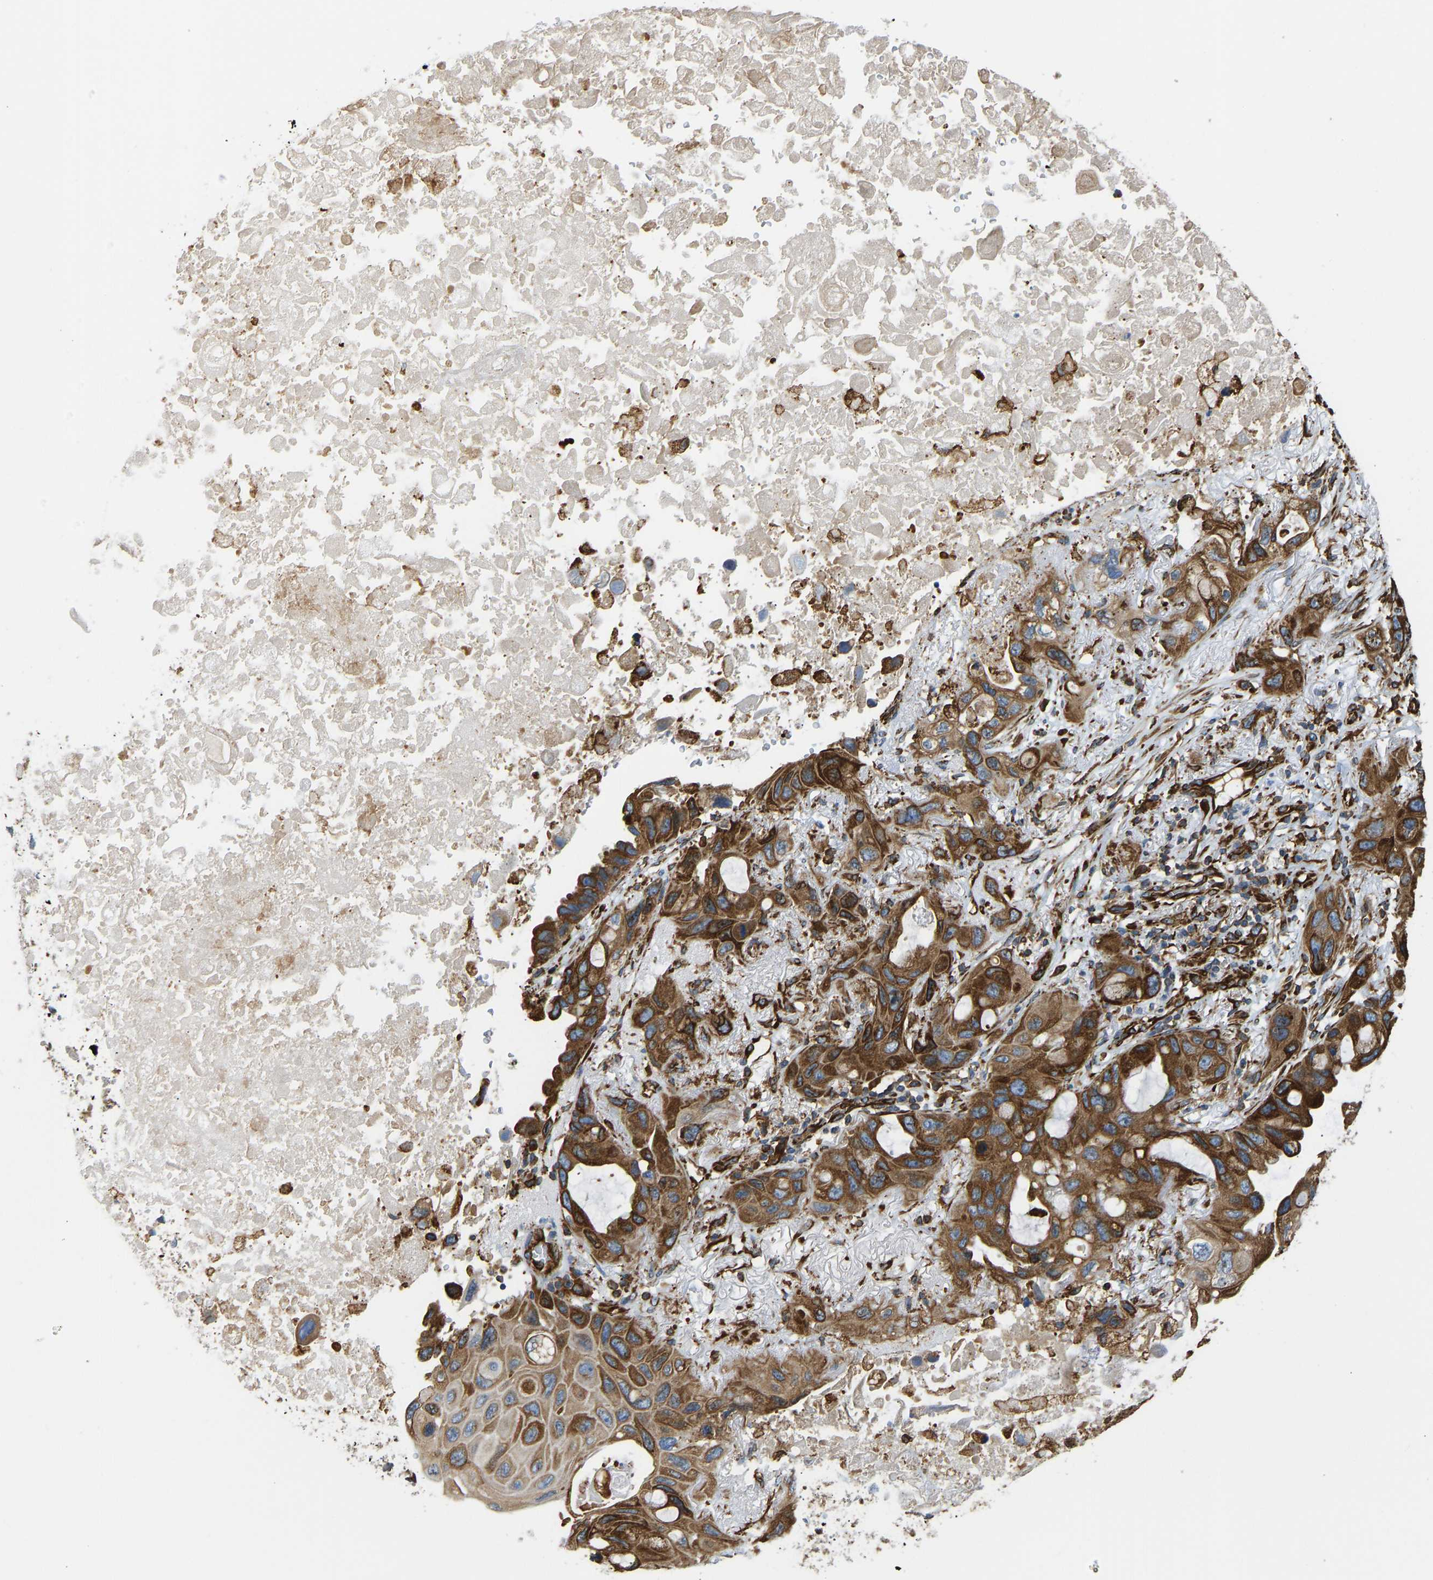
{"staining": {"intensity": "strong", "quantity": ">75%", "location": "cytoplasmic/membranous"}, "tissue": "lung cancer", "cell_type": "Tumor cells", "image_type": "cancer", "snomed": [{"axis": "morphology", "description": "Squamous cell carcinoma, NOS"}, {"axis": "topography", "description": "Lung"}], "caption": "Human lung cancer (squamous cell carcinoma) stained for a protein (brown) exhibits strong cytoplasmic/membranous positive expression in approximately >75% of tumor cells.", "gene": "BEX3", "patient": {"sex": "female", "age": 73}}